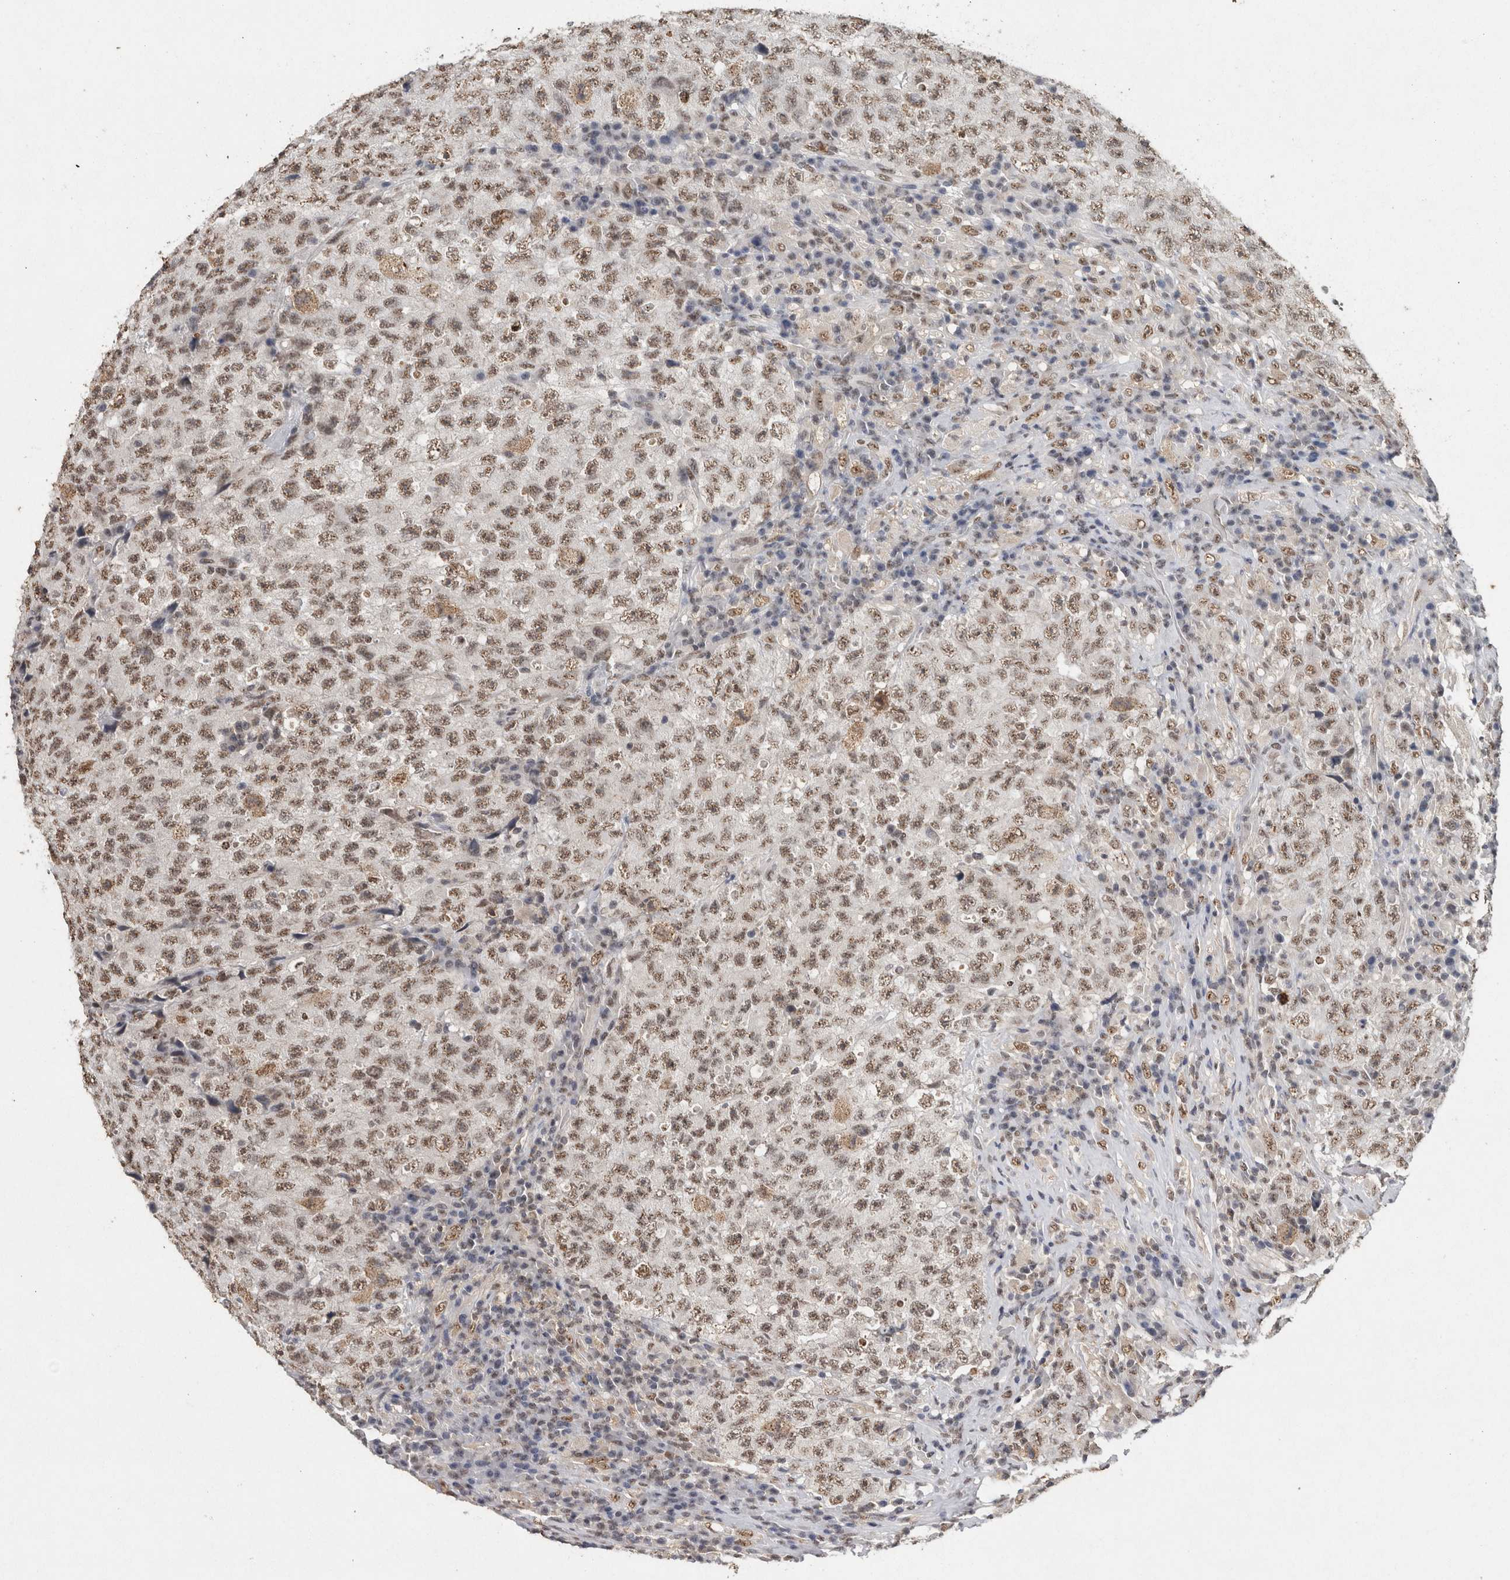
{"staining": {"intensity": "weak", "quantity": ">75%", "location": "nuclear"}, "tissue": "testis cancer", "cell_type": "Tumor cells", "image_type": "cancer", "snomed": [{"axis": "morphology", "description": "Necrosis, NOS"}, {"axis": "morphology", "description": "Carcinoma, Embryonal, NOS"}, {"axis": "topography", "description": "Testis"}], "caption": "Embryonal carcinoma (testis) was stained to show a protein in brown. There is low levels of weak nuclear expression in approximately >75% of tumor cells. The protein of interest is stained brown, and the nuclei are stained in blue (DAB (3,3'-diaminobenzidine) IHC with brightfield microscopy, high magnification).", "gene": "RPS6KA2", "patient": {"sex": "male", "age": 19}}